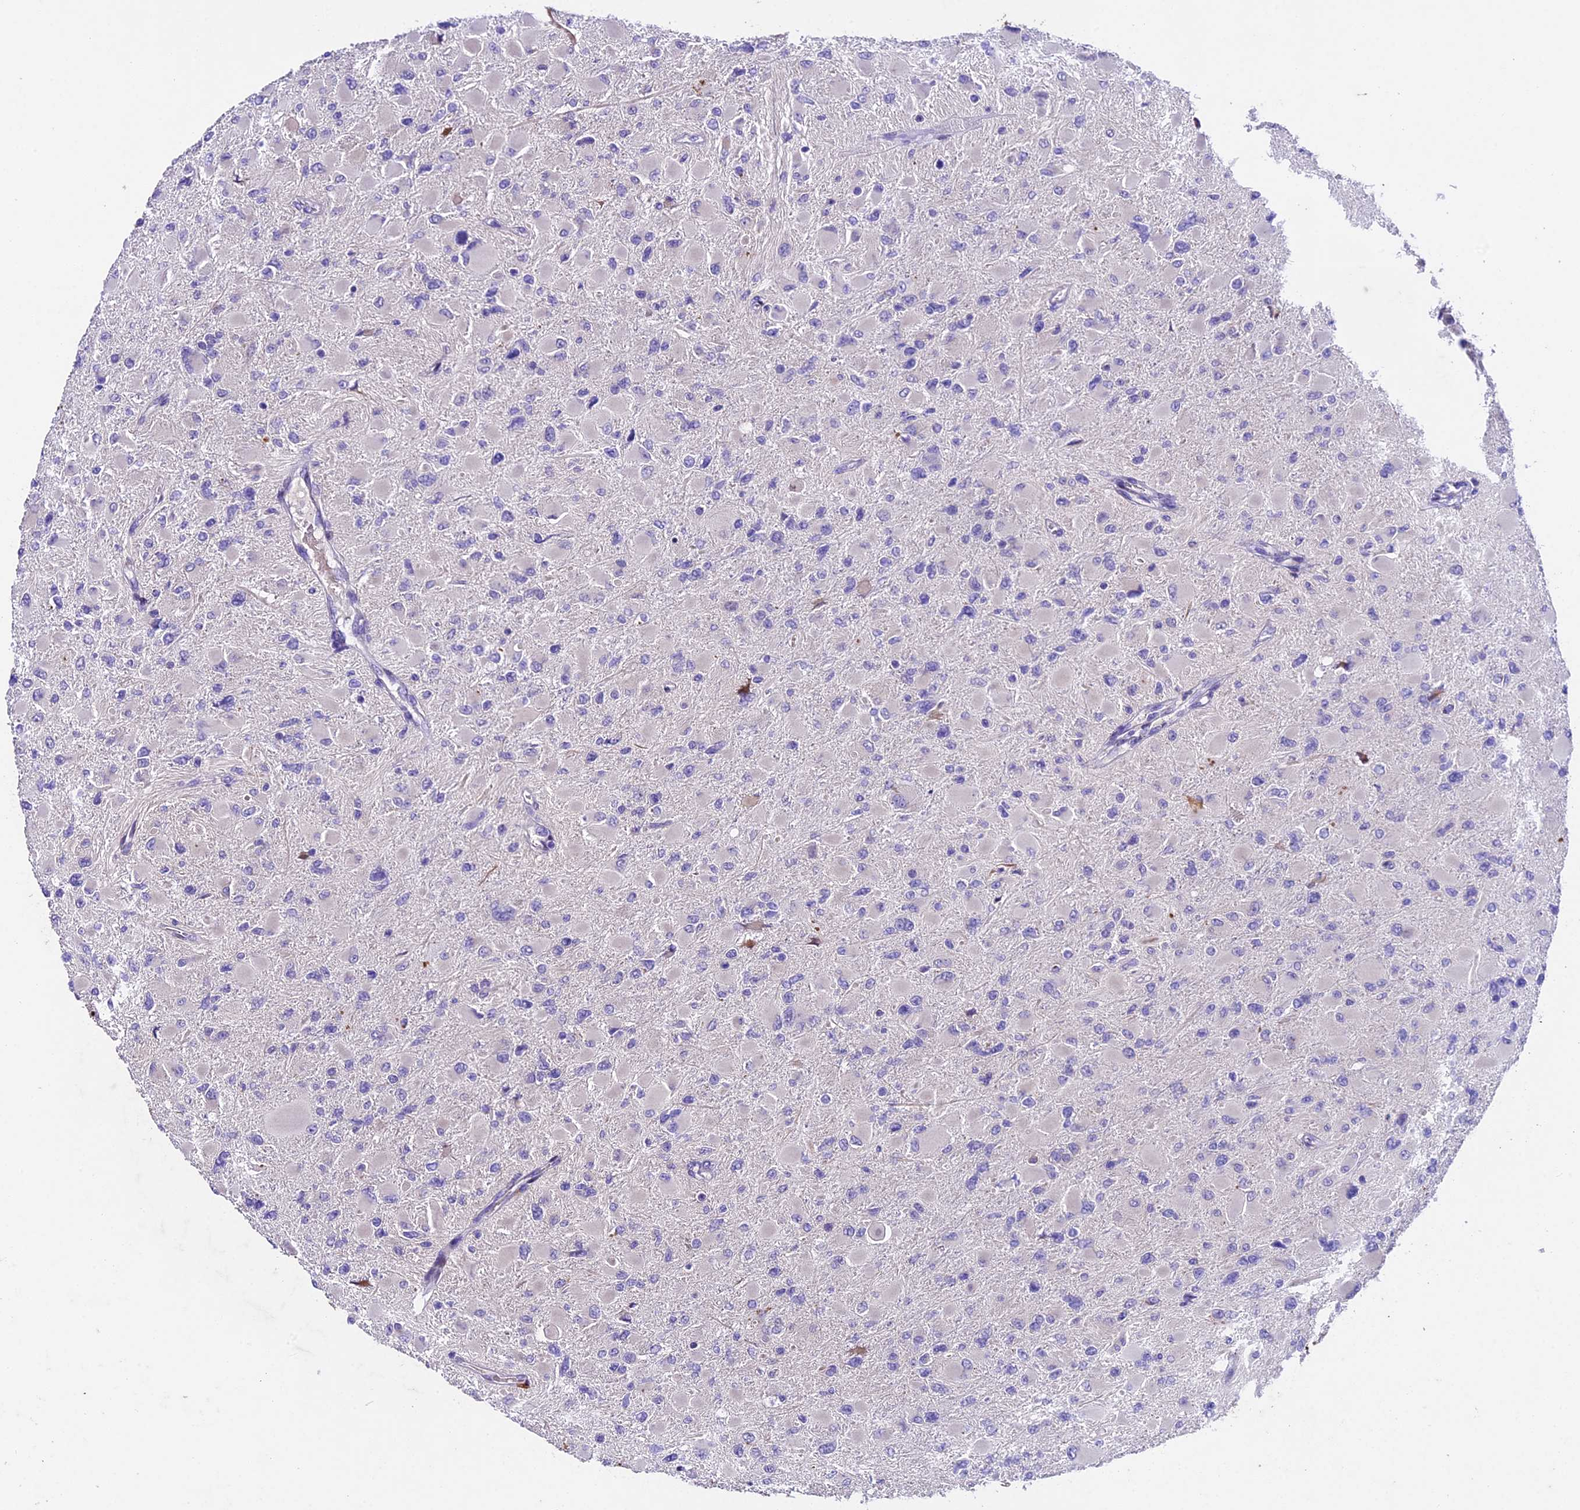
{"staining": {"intensity": "negative", "quantity": "none", "location": "none"}, "tissue": "glioma", "cell_type": "Tumor cells", "image_type": "cancer", "snomed": [{"axis": "morphology", "description": "Glioma, malignant, High grade"}, {"axis": "topography", "description": "Cerebral cortex"}], "caption": "Tumor cells show no significant expression in glioma.", "gene": "IFT140", "patient": {"sex": "female", "age": 36}}